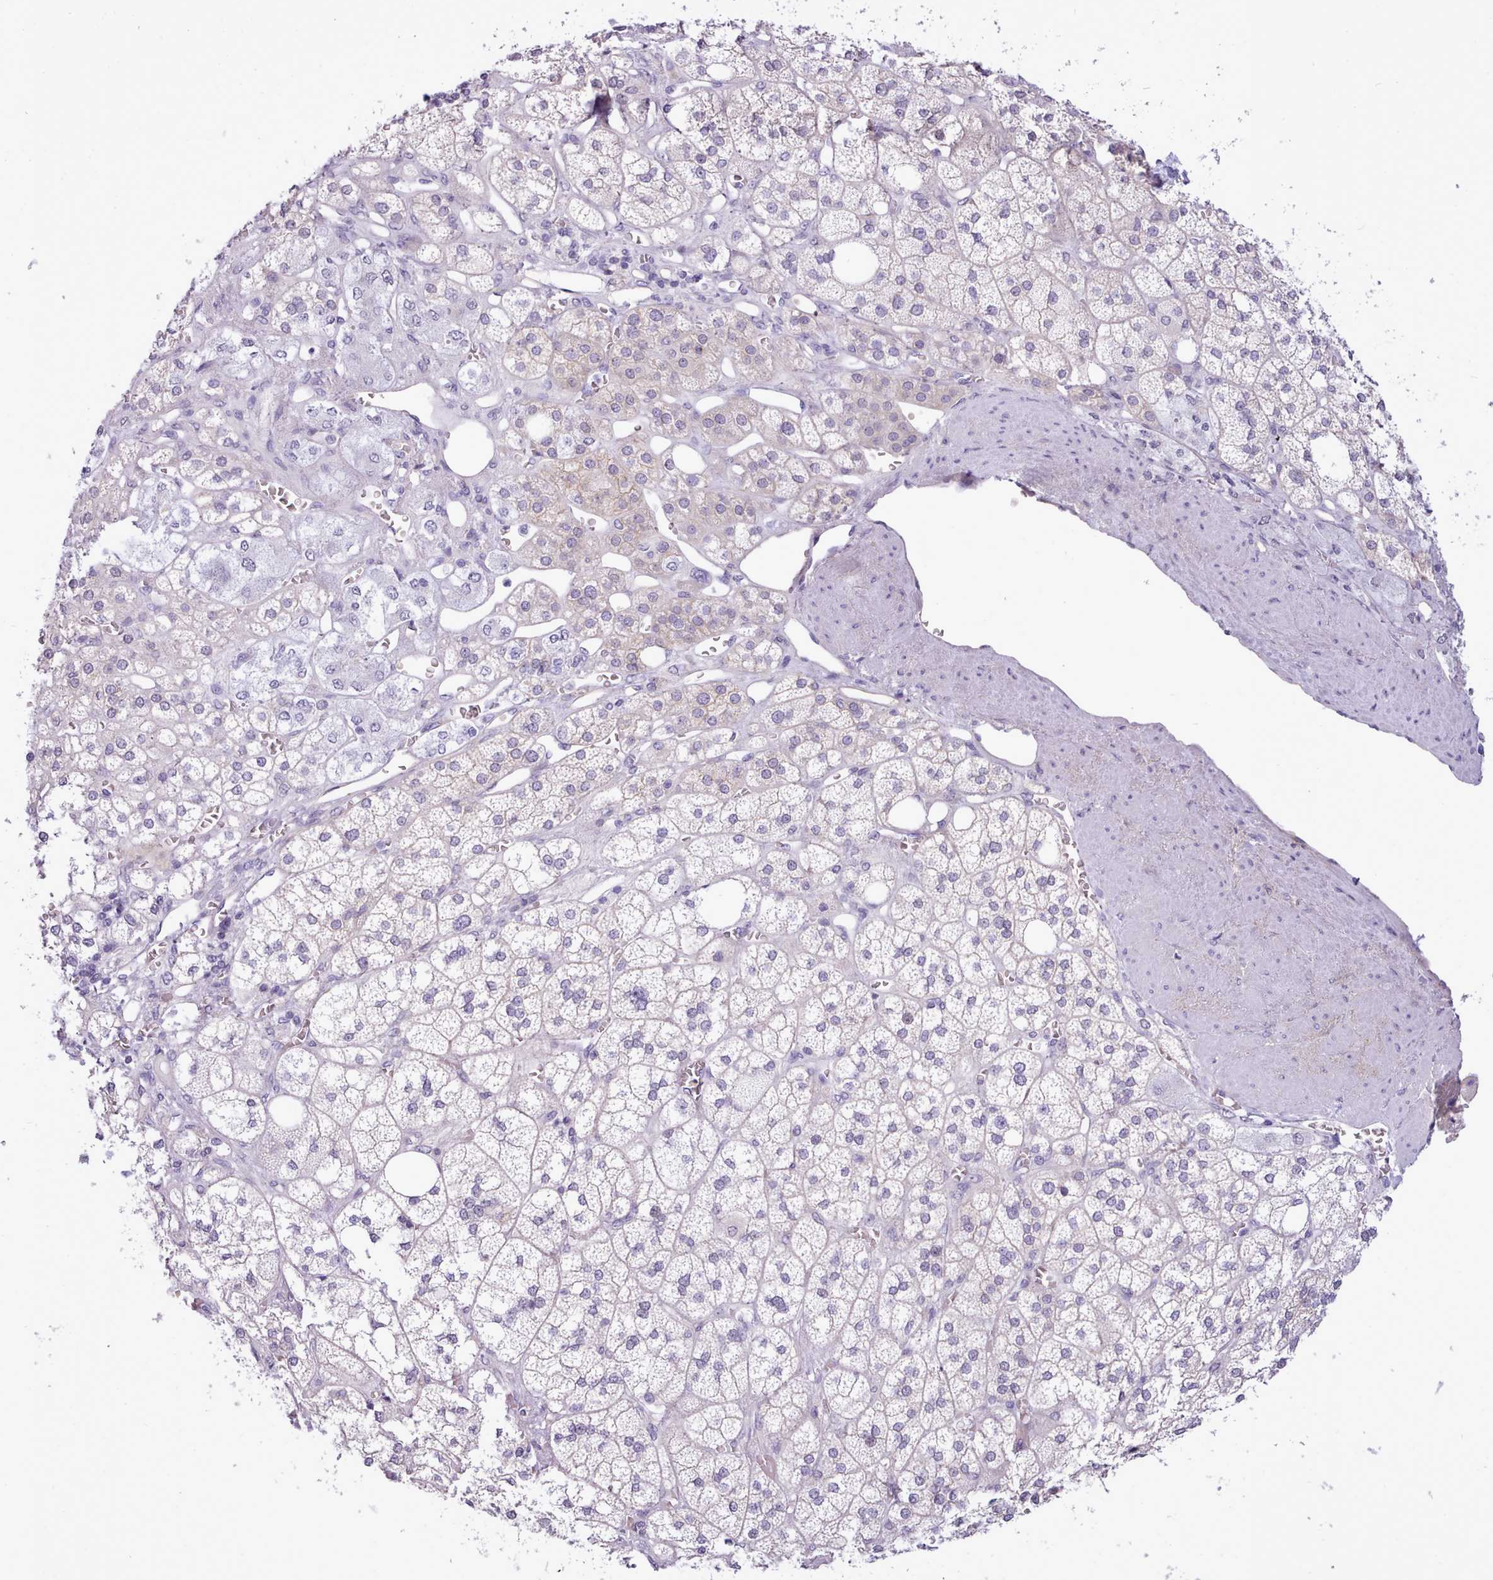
{"staining": {"intensity": "negative", "quantity": "none", "location": "none"}, "tissue": "adrenal gland", "cell_type": "Glandular cells", "image_type": "normal", "snomed": [{"axis": "morphology", "description": "Normal tissue, NOS"}, {"axis": "topography", "description": "Adrenal gland"}], "caption": "Protein analysis of benign adrenal gland displays no significant expression in glandular cells.", "gene": "CYP2A13", "patient": {"sex": "male", "age": 61}}